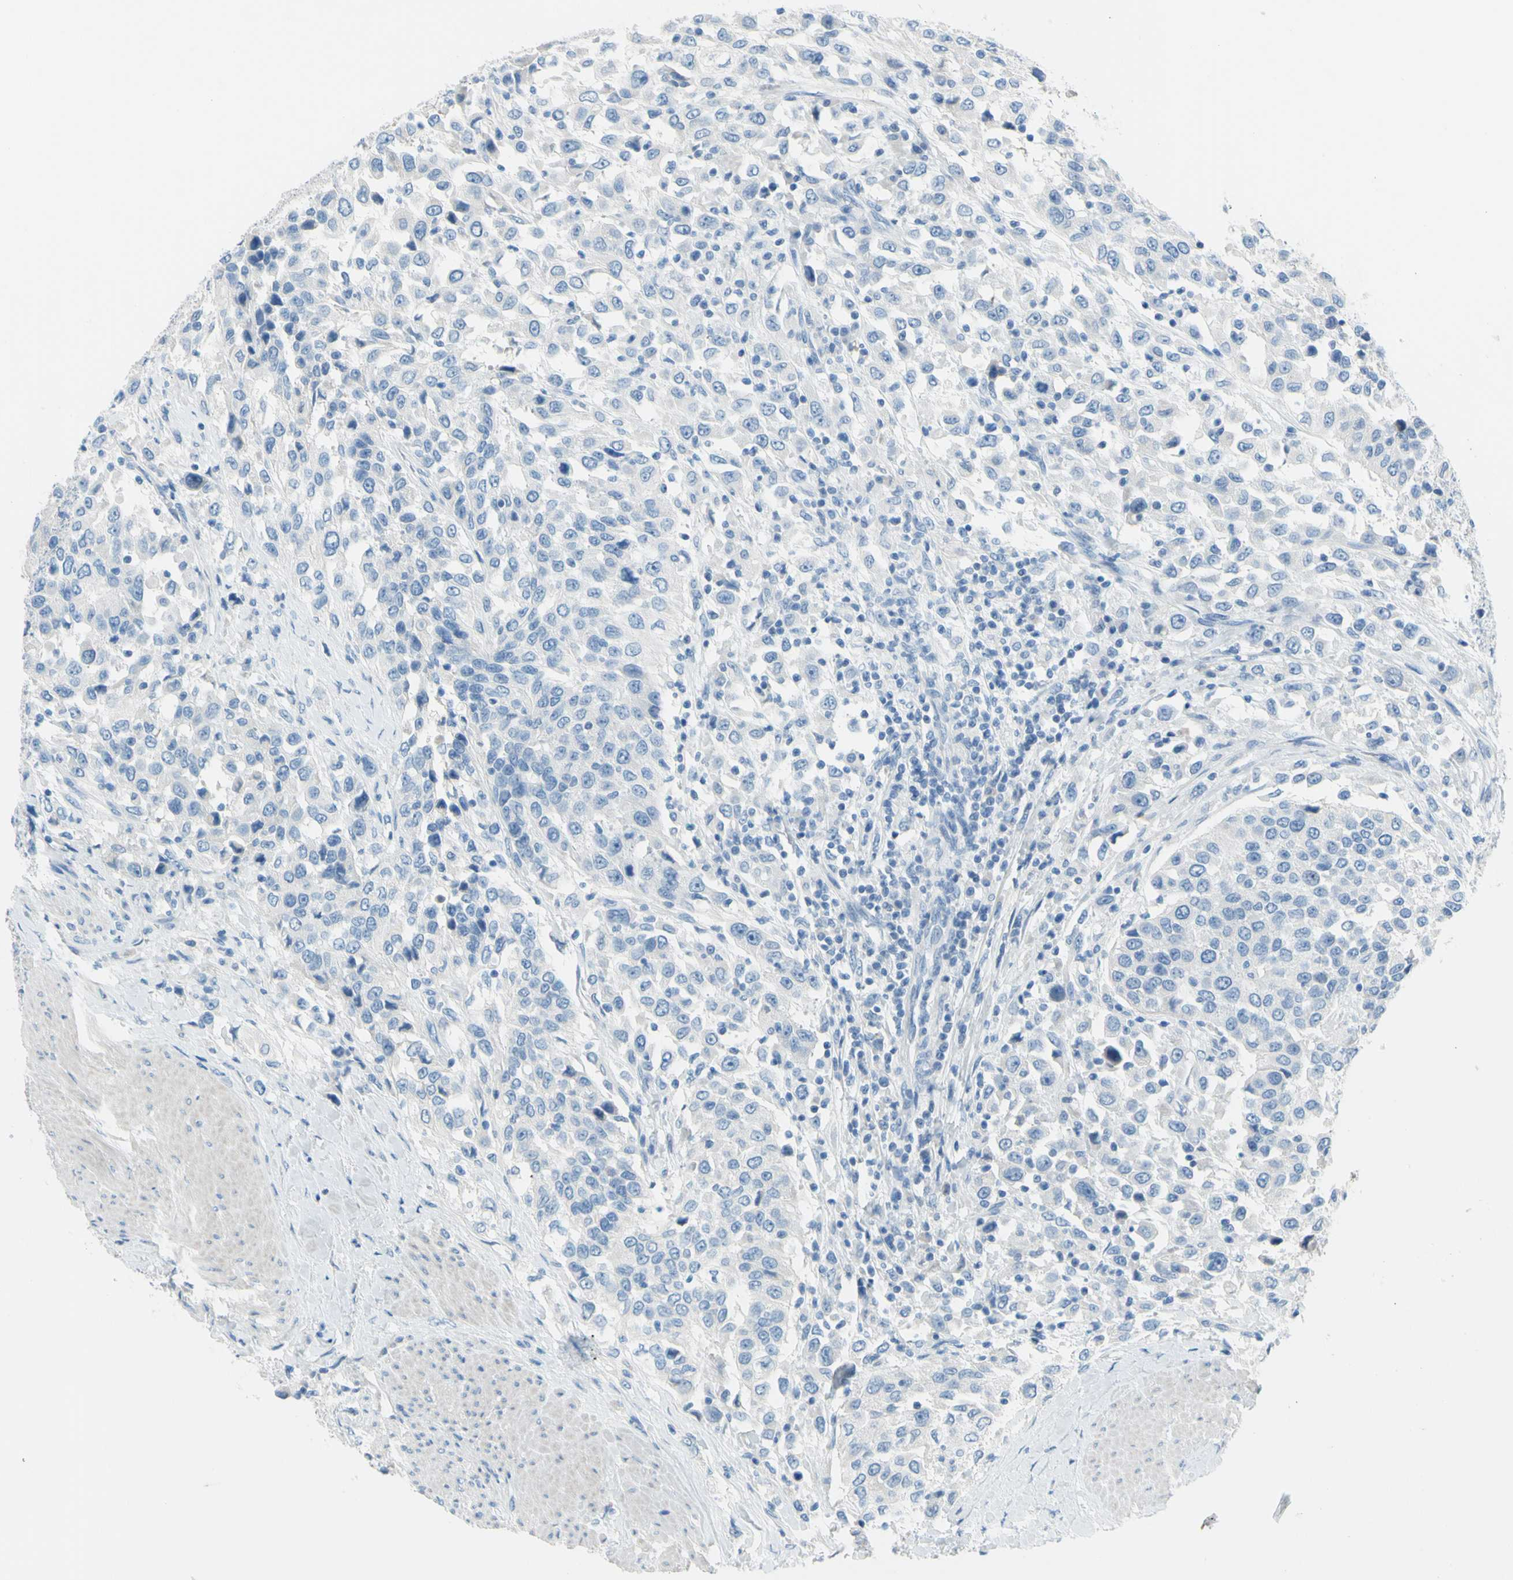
{"staining": {"intensity": "negative", "quantity": "none", "location": "none"}, "tissue": "urothelial cancer", "cell_type": "Tumor cells", "image_type": "cancer", "snomed": [{"axis": "morphology", "description": "Urothelial carcinoma, High grade"}, {"axis": "topography", "description": "Urinary bladder"}], "caption": "Immunohistochemistry of human high-grade urothelial carcinoma demonstrates no expression in tumor cells. The staining was performed using DAB (3,3'-diaminobenzidine) to visualize the protein expression in brown, while the nuclei were stained in blue with hematoxylin (Magnification: 20x).", "gene": "SLC1A2", "patient": {"sex": "female", "age": 80}}